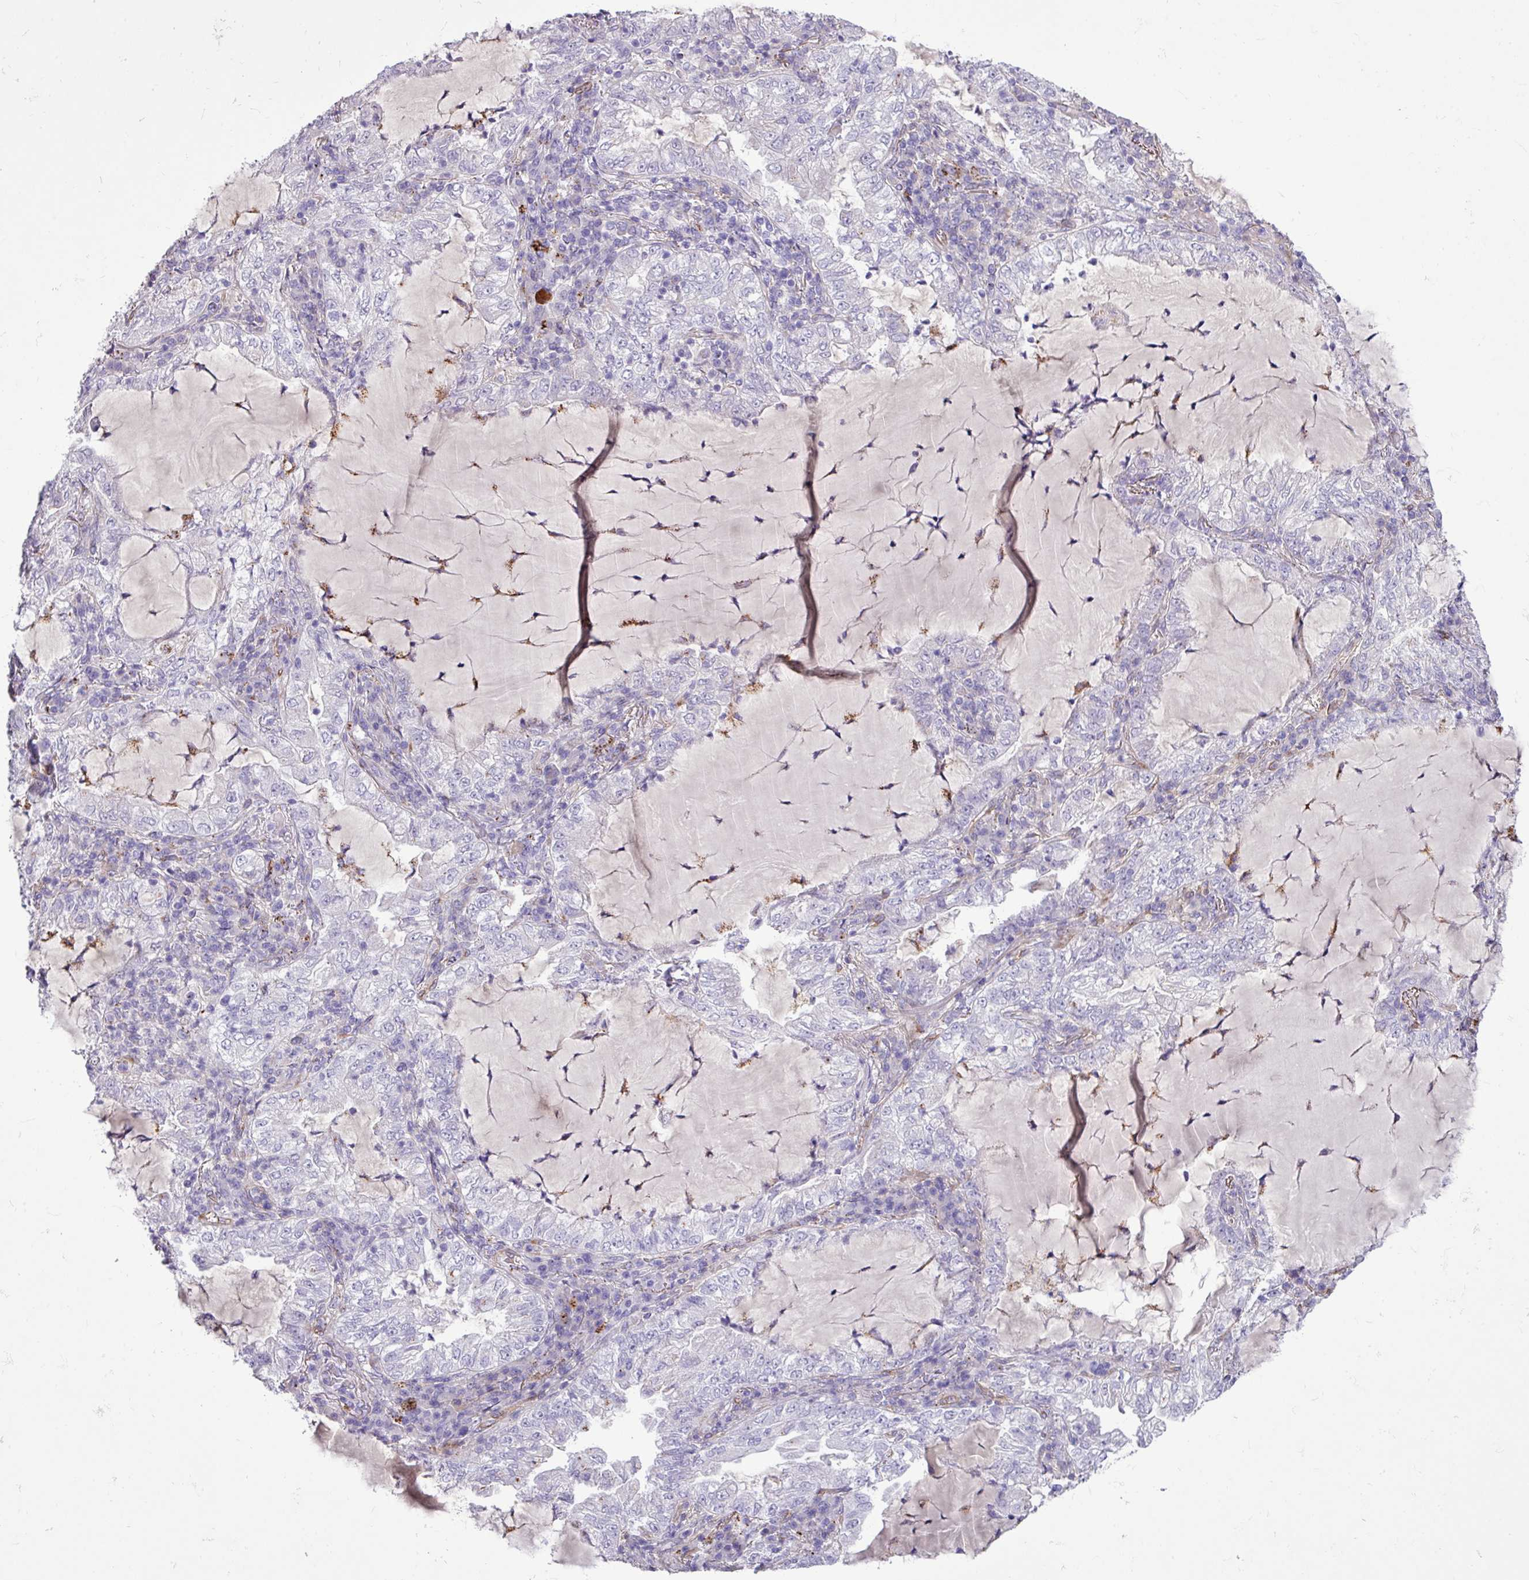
{"staining": {"intensity": "negative", "quantity": "none", "location": "none"}, "tissue": "lung cancer", "cell_type": "Tumor cells", "image_type": "cancer", "snomed": [{"axis": "morphology", "description": "Adenocarcinoma, NOS"}, {"axis": "topography", "description": "Lung"}], "caption": "A histopathology image of human adenocarcinoma (lung) is negative for staining in tumor cells.", "gene": "CD248", "patient": {"sex": "female", "age": 73}}